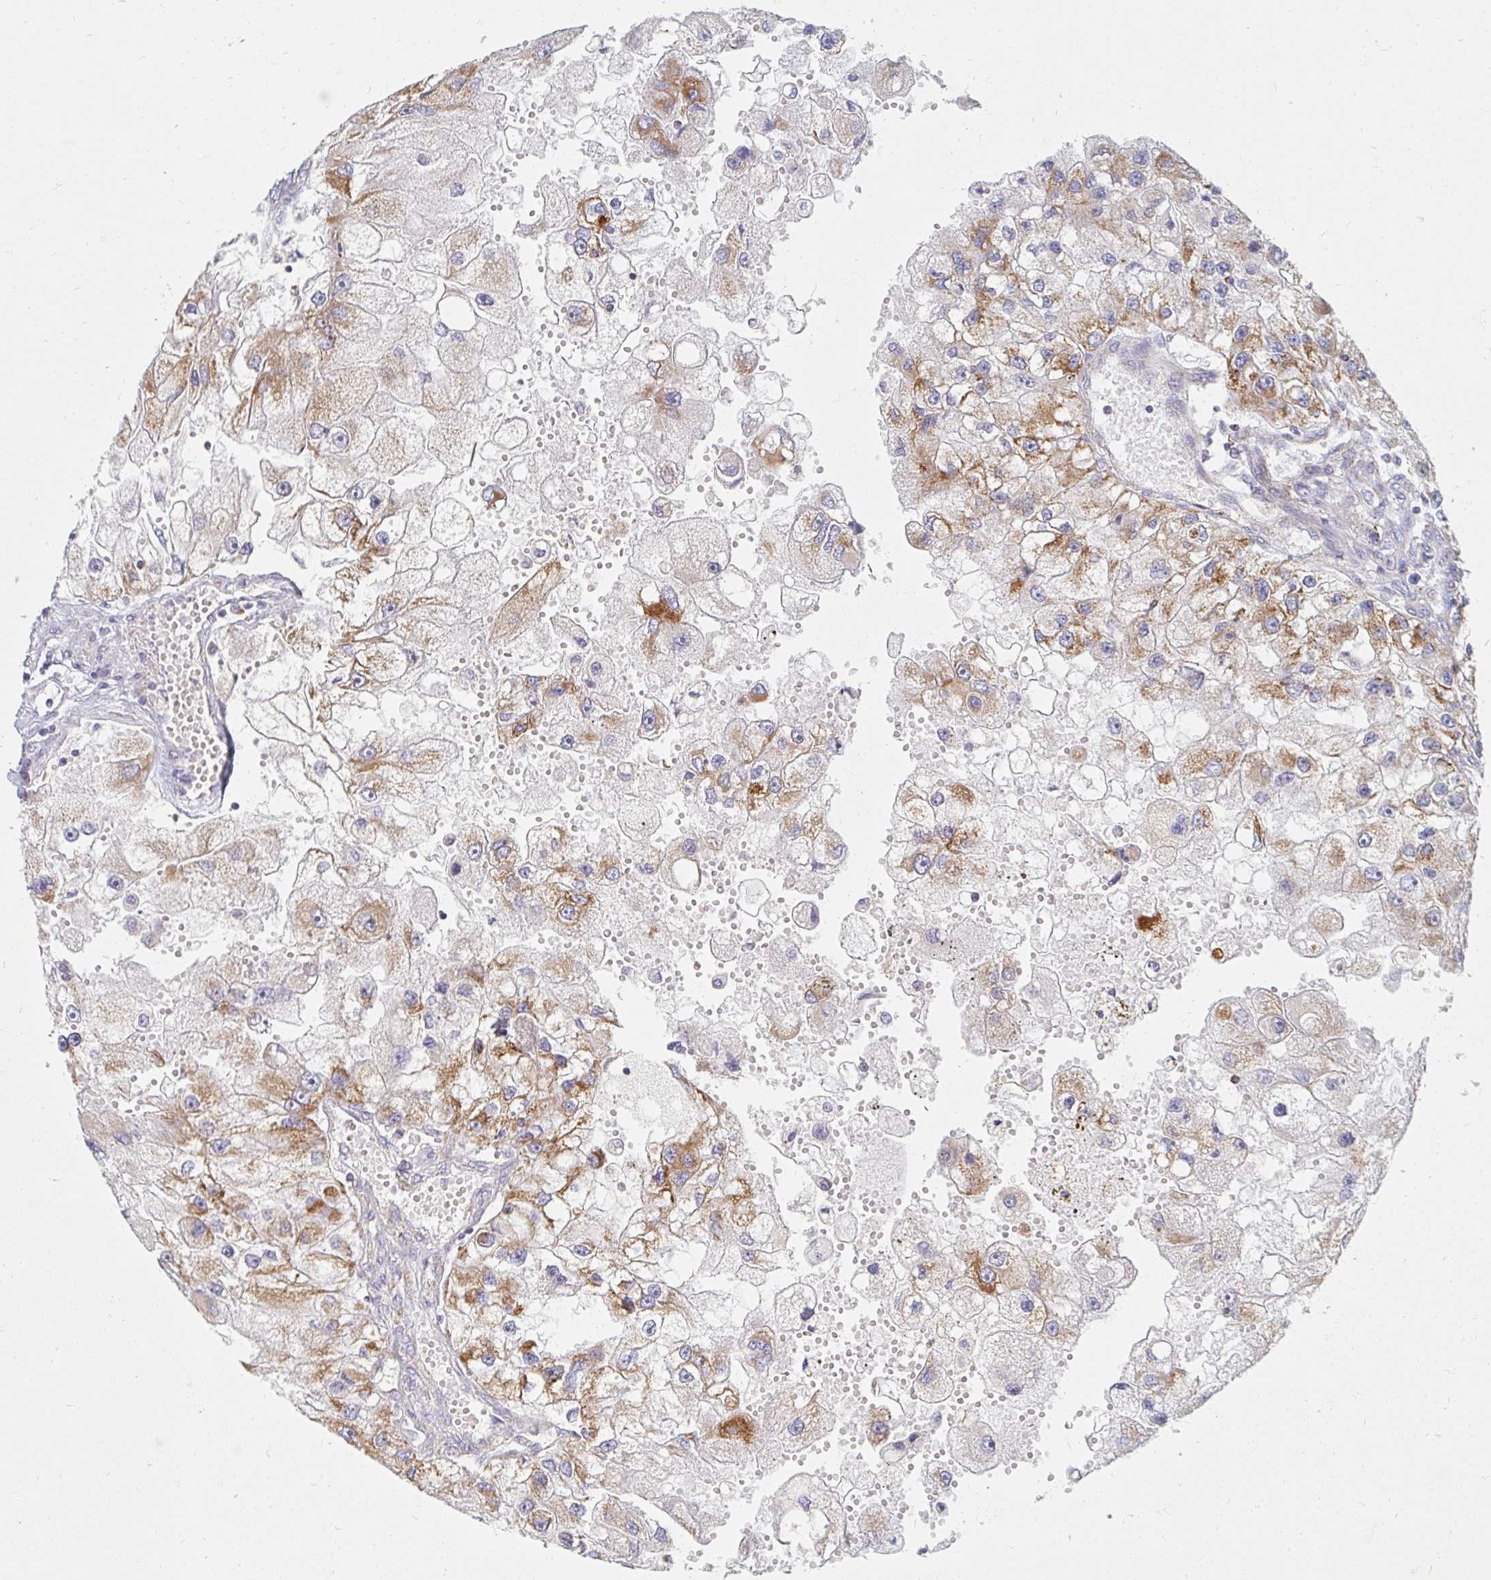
{"staining": {"intensity": "moderate", "quantity": "25%-75%", "location": "cytoplasmic/membranous"}, "tissue": "renal cancer", "cell_type": "Tumor cells", "image_type": "cancer", "snomed": [{"axis": "morphology", "description": "Adenocarcinoma, NOS"}, {"axis": "topography", "description": "Kidney"}], "caption": "Brown immunohistochemical staining in human renal cancer shows moderate cytoplasmic/membranous expression in about 25%-75% of tumor cells. The protein is shown in brown color, while the nuclei are stained blue.", "gene": "MAVS", "patient": {"sex": "male", "age": 63}}